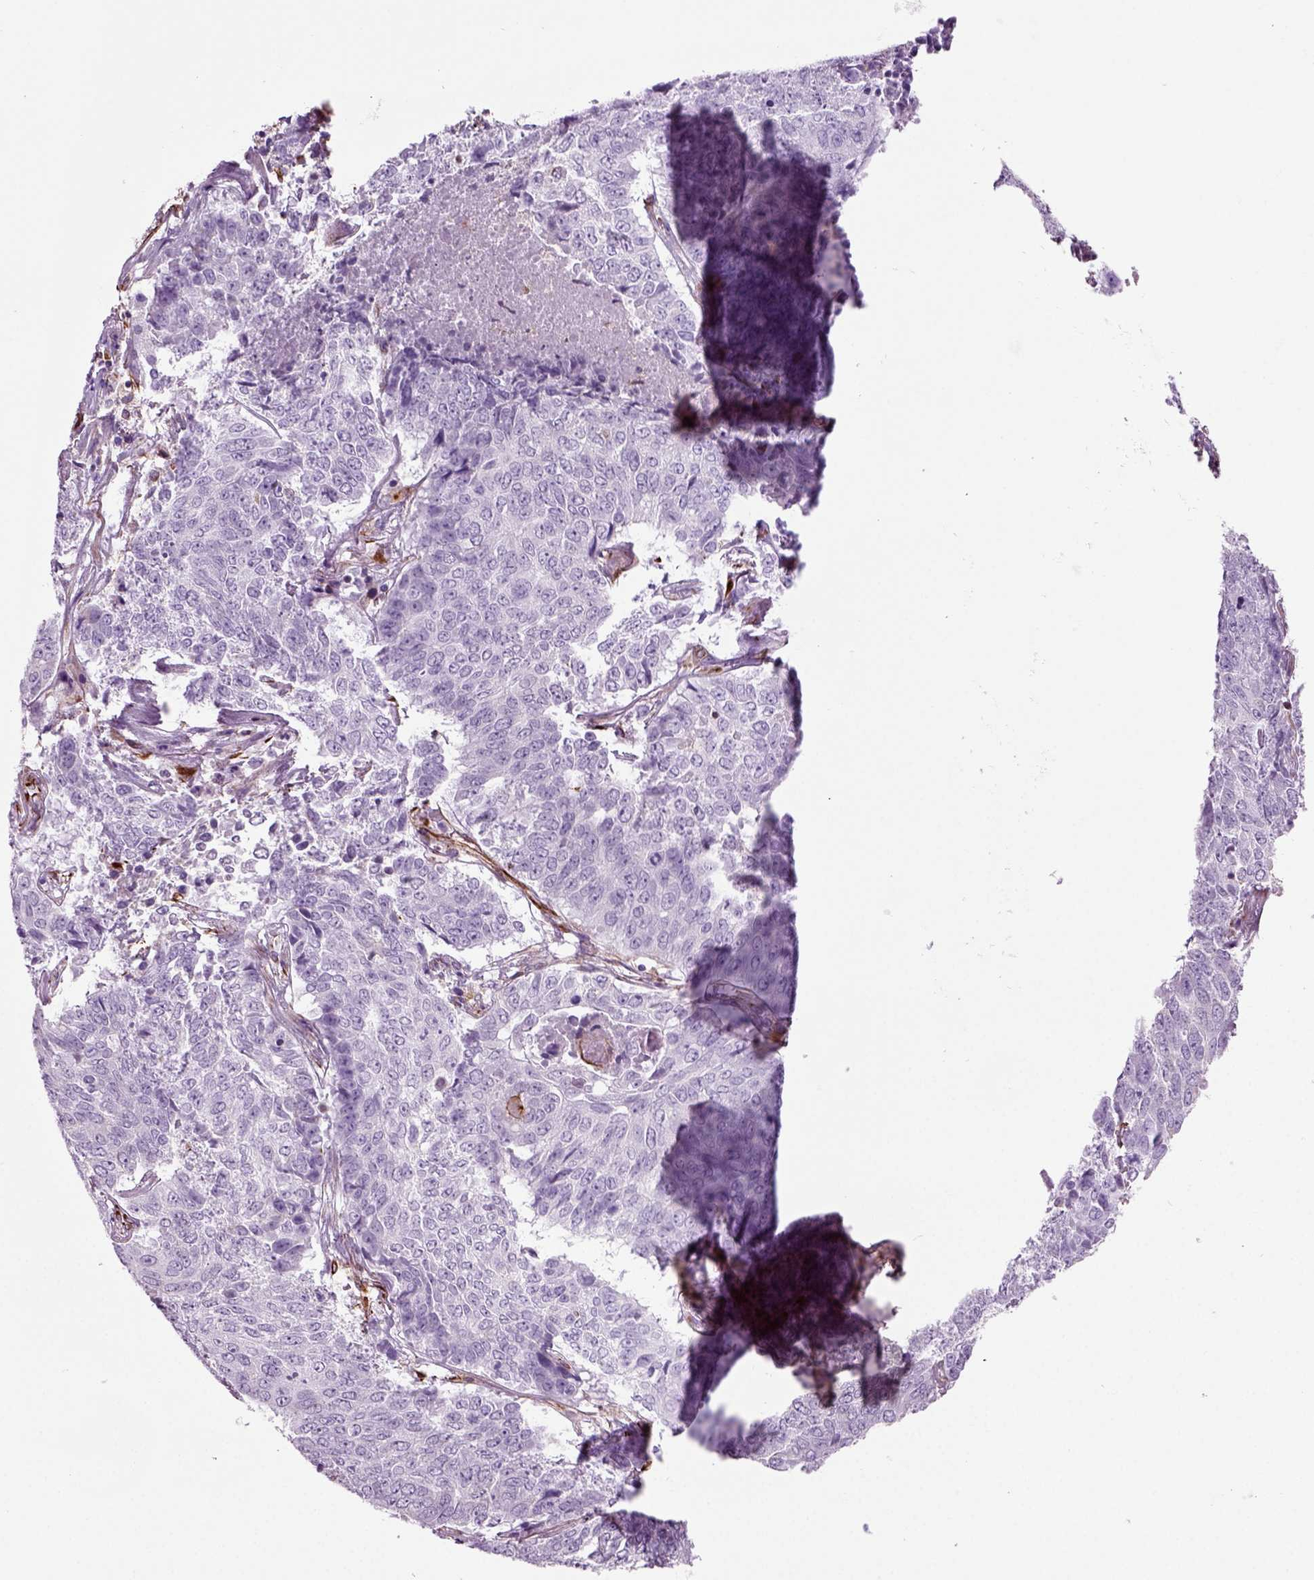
{"staining": {"intensity": "negative", "quantity": "none", "location": "none"}, "tissue": "lung cancer", "cell_type": "Tumor cells", "image_type": "cancer", "snomed": [{"axis": "morphology", "description": "Squamous cell carcinoma, NOS"}, {"axis": "topography", "description": "Lung"}], "caption": "Immunohistochemical staining of human squamous cell carcinoma (lung) reveals no significant positivity in tumor cells. (DAB (3,3'-diaminobenzidine) IHC with hematoxylin counter stain).", "gene": "ACER3", "patient": {"sex": "male", "age": 64}}